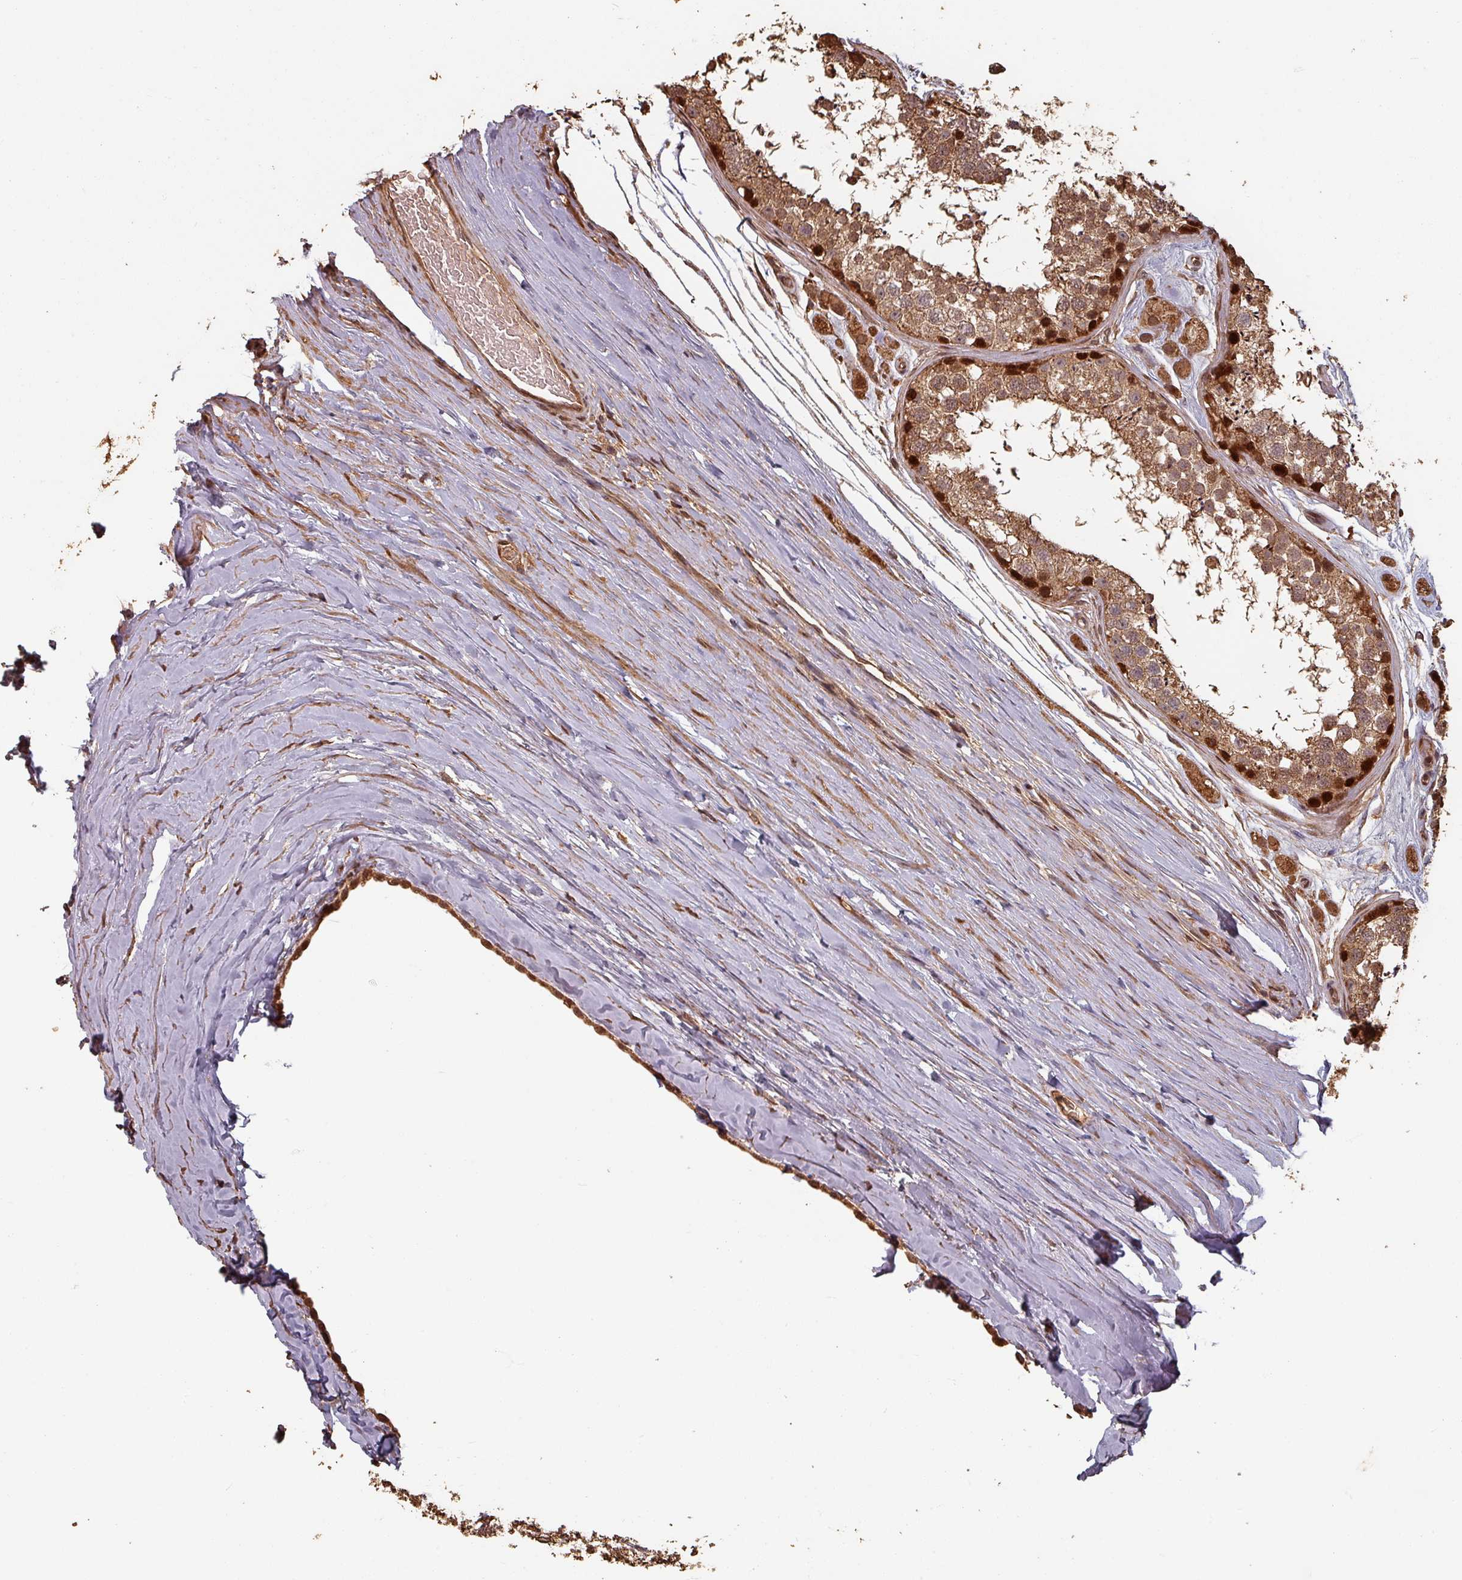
{"staining": {"intensity": "strong", "quantity": ">75%", "location": "cytoplasmic/membranous,nuclear"}, "tissue": "testis", "cell_type": "Cells in seminiferous ducts", "image_type": "normal", "snomed": [{"axis": "morphology", "description": "Normal tissue, NOS"}, {"axis": "topography", "description": "Testis"}], "caption": "Testis was stained to show a protein in brown. There is high levels of strong cytoplasmic/membranous,nuclear staining in approximately >75% of cells in seminiferous ducts.", "gene": "EID1", "patient": {"sex": "male", "age": 25}}